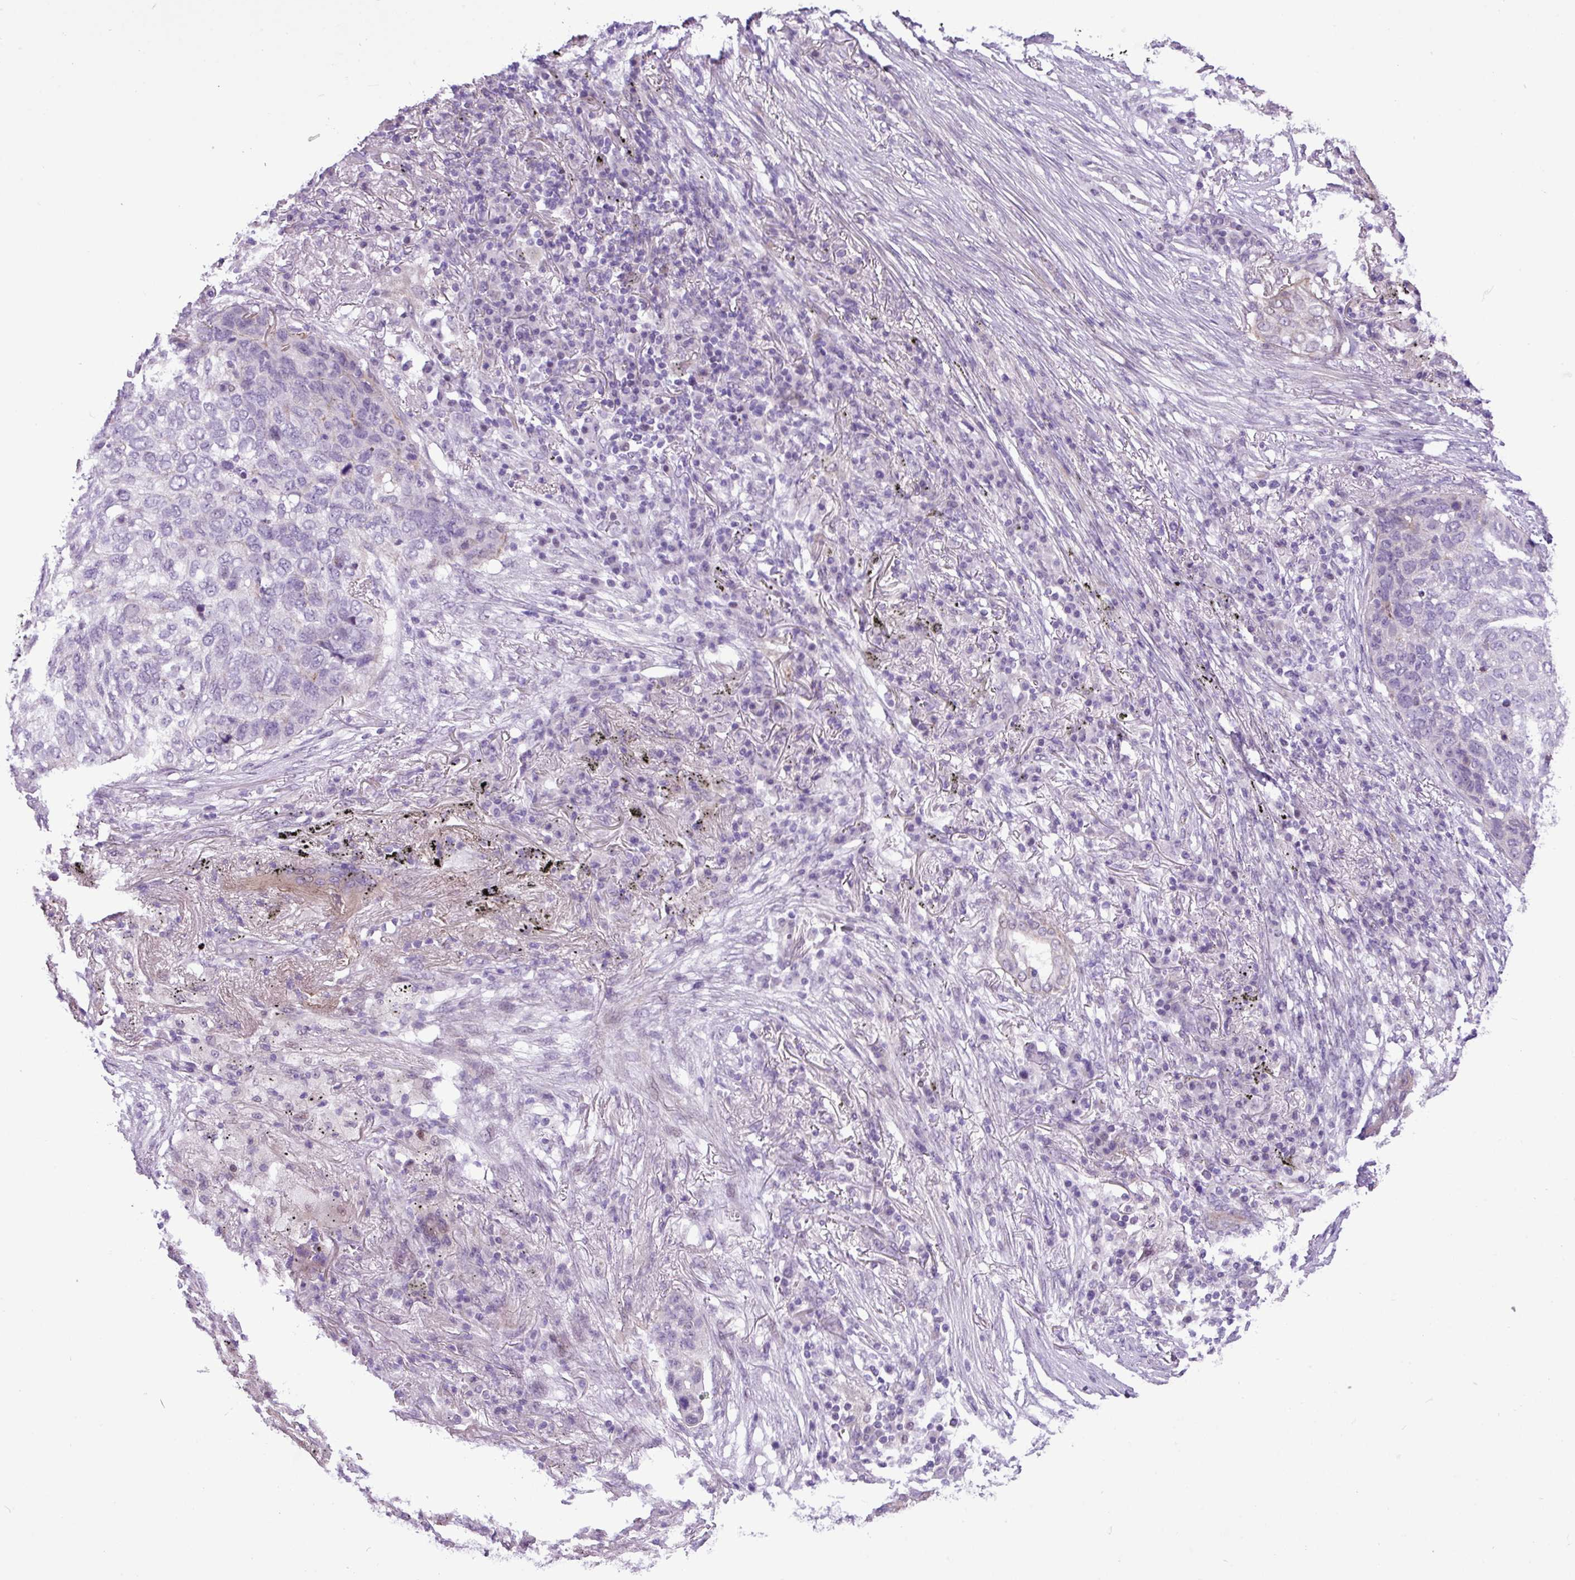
{"staining": {"intensity": "negative", "quantity": "none", "location": "none"}, "tissue": "lung cancer", "cell_type": "Tumor cells", "image_type": "cancer", "snomed": [{"axis": "morphology", "description": "Squamous cell carcinoma, NOS"}, {"axis": "topography", "description": "Lung"}], "caption": "Human lung cancer stained for a protein using immunohistochemistry (IHC) reveals no expression in tumor cells.", "gene": "YLPM1", "patient": {"sex": "female", "age": 63}}